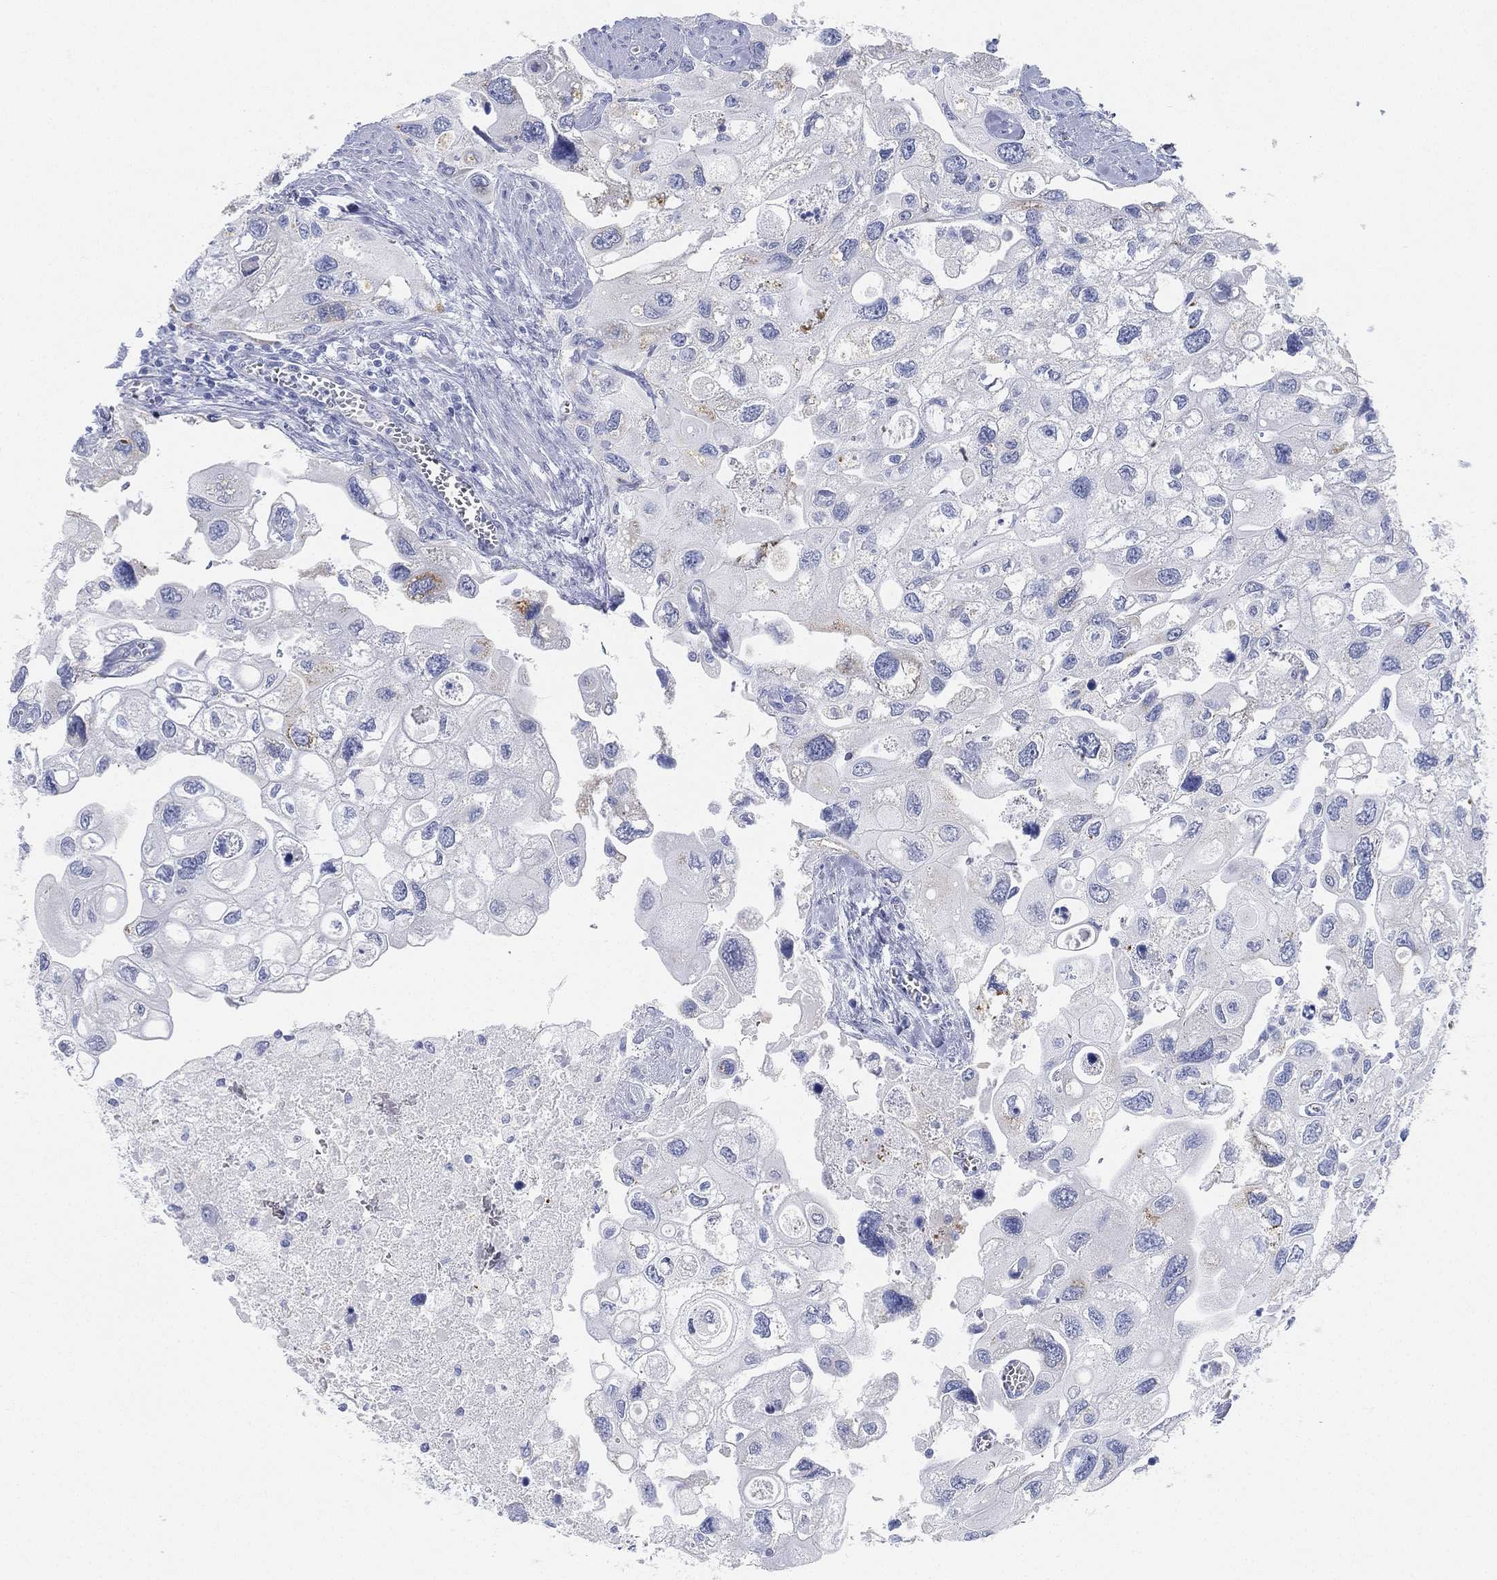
{"staining": {"intensity": "negative", "quantity": "none", "location": "none"}, "tissue": "urothelial cancer", "cell_type": "Tumor cells", "image_type": "cancer", "snomed": [{"axis": "morphology", "description": "Urothelial carcinoma, High grade"}, {"axis": "topography", "description": "Urinary bladder"}], "caption": "Immunohistochemical staining of urothelial cancer displays no significant staining in tumor cells.", "gene": "GPR61", "patient": {"sex": "male", "age": 59}}